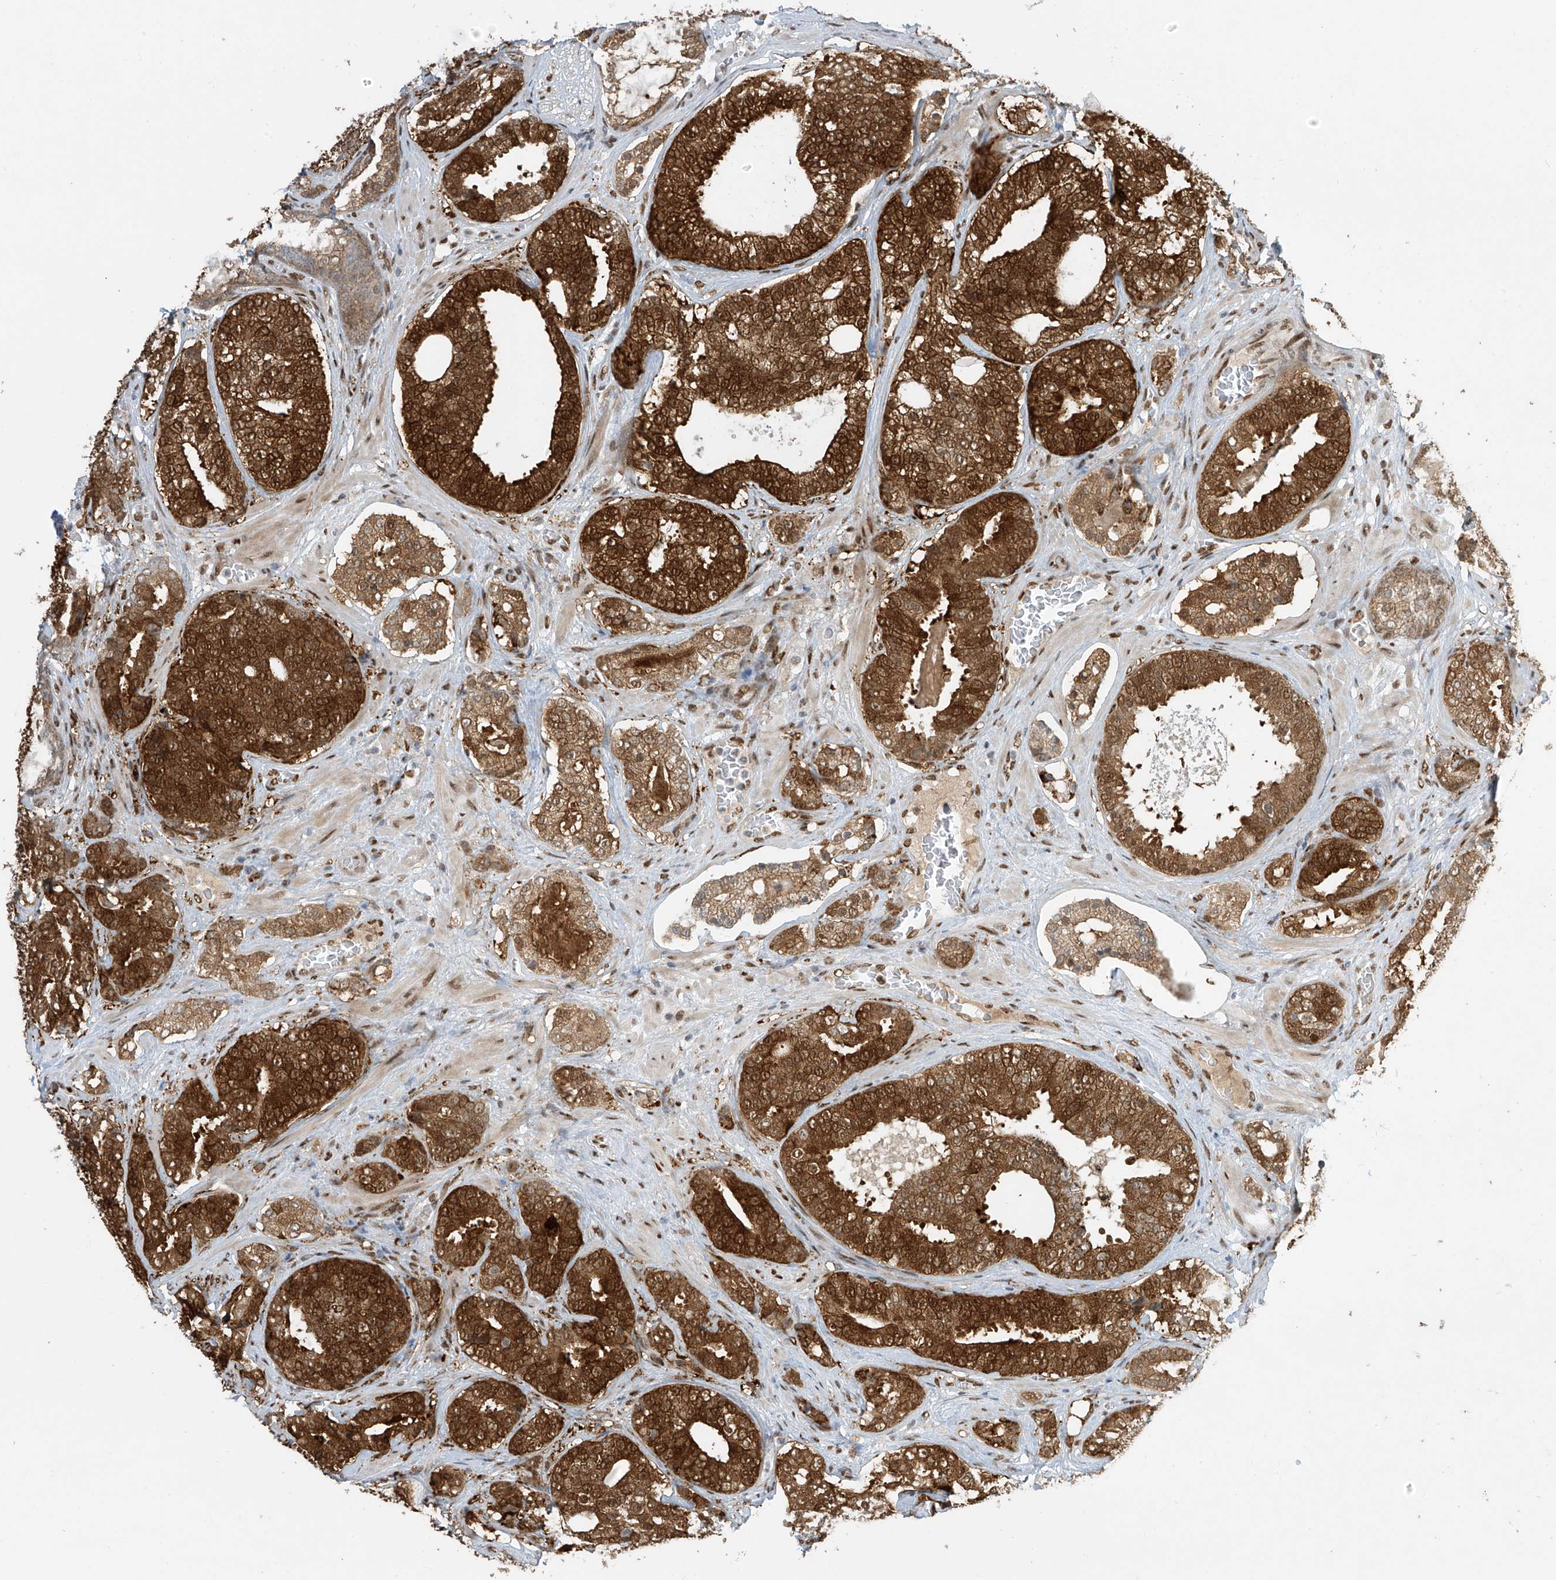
{"staining": {"intensity": "strong", "quantity": ">75%", "location": "cytoplasmic/membranous,nuclear"}, "tissue": "prostate cancer", "cell_type": "Tumor cells", "image_type": "cancer", "snomed": [{"axis": "morphology", "description": "Adenocarcinoma, High grade"}, {"axis": "topography", "description": "Prostate"}], "caption": "Prostate cancer (high-grade adenocarcinoma) stained for a protein reveals strong cytoplasmic/membranous and nuclear positivity in tumor cells. (Stains: DAB in brown, nuclei in blue, Microscopy: brightfield microscopy at high magnification).", "gene": "PM20D2", "patient": {"sex": "male", "age": 60}}